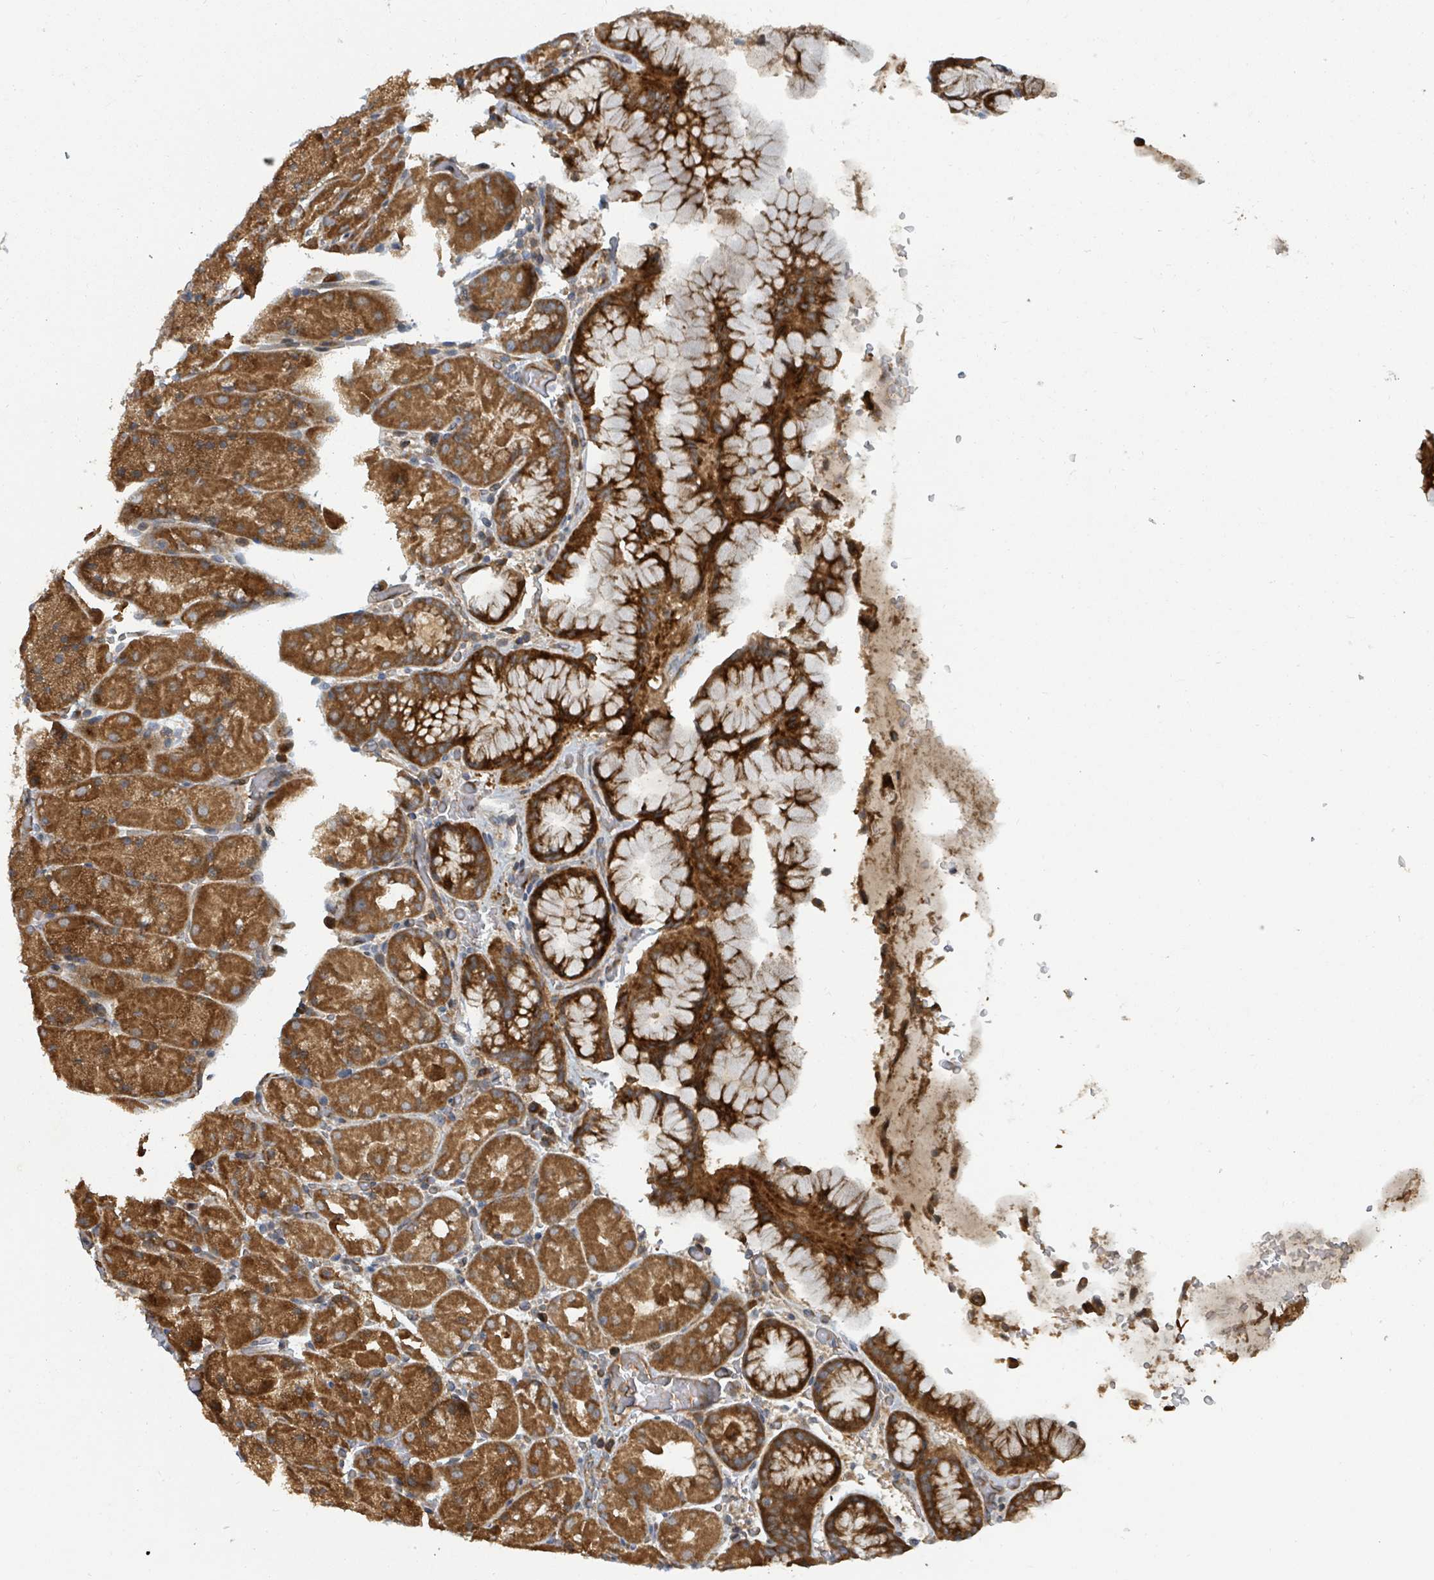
{"staining": {"intensity": "strong", "quantity": ">75%", "location": "cytoplasmic/membranous"}, "tissue": "stomach", "cell_type": "Glandular cells", "image_type": "normal", "snomed": [{"axis": "morphology", "description": "Normal tissue, NOS"}, {"axis": "topography", "description": "Stomach, upper"}, {"axis": "topography", "description": "Stomach, lower"}], "caption": "Protein expression analysis of normal human stomach reveals strong cytoplasmic/membranous positivity in approximately >75% of glandular cells.", "gene": "DPM1", "patient": {"sex": "male", "age": 67}}